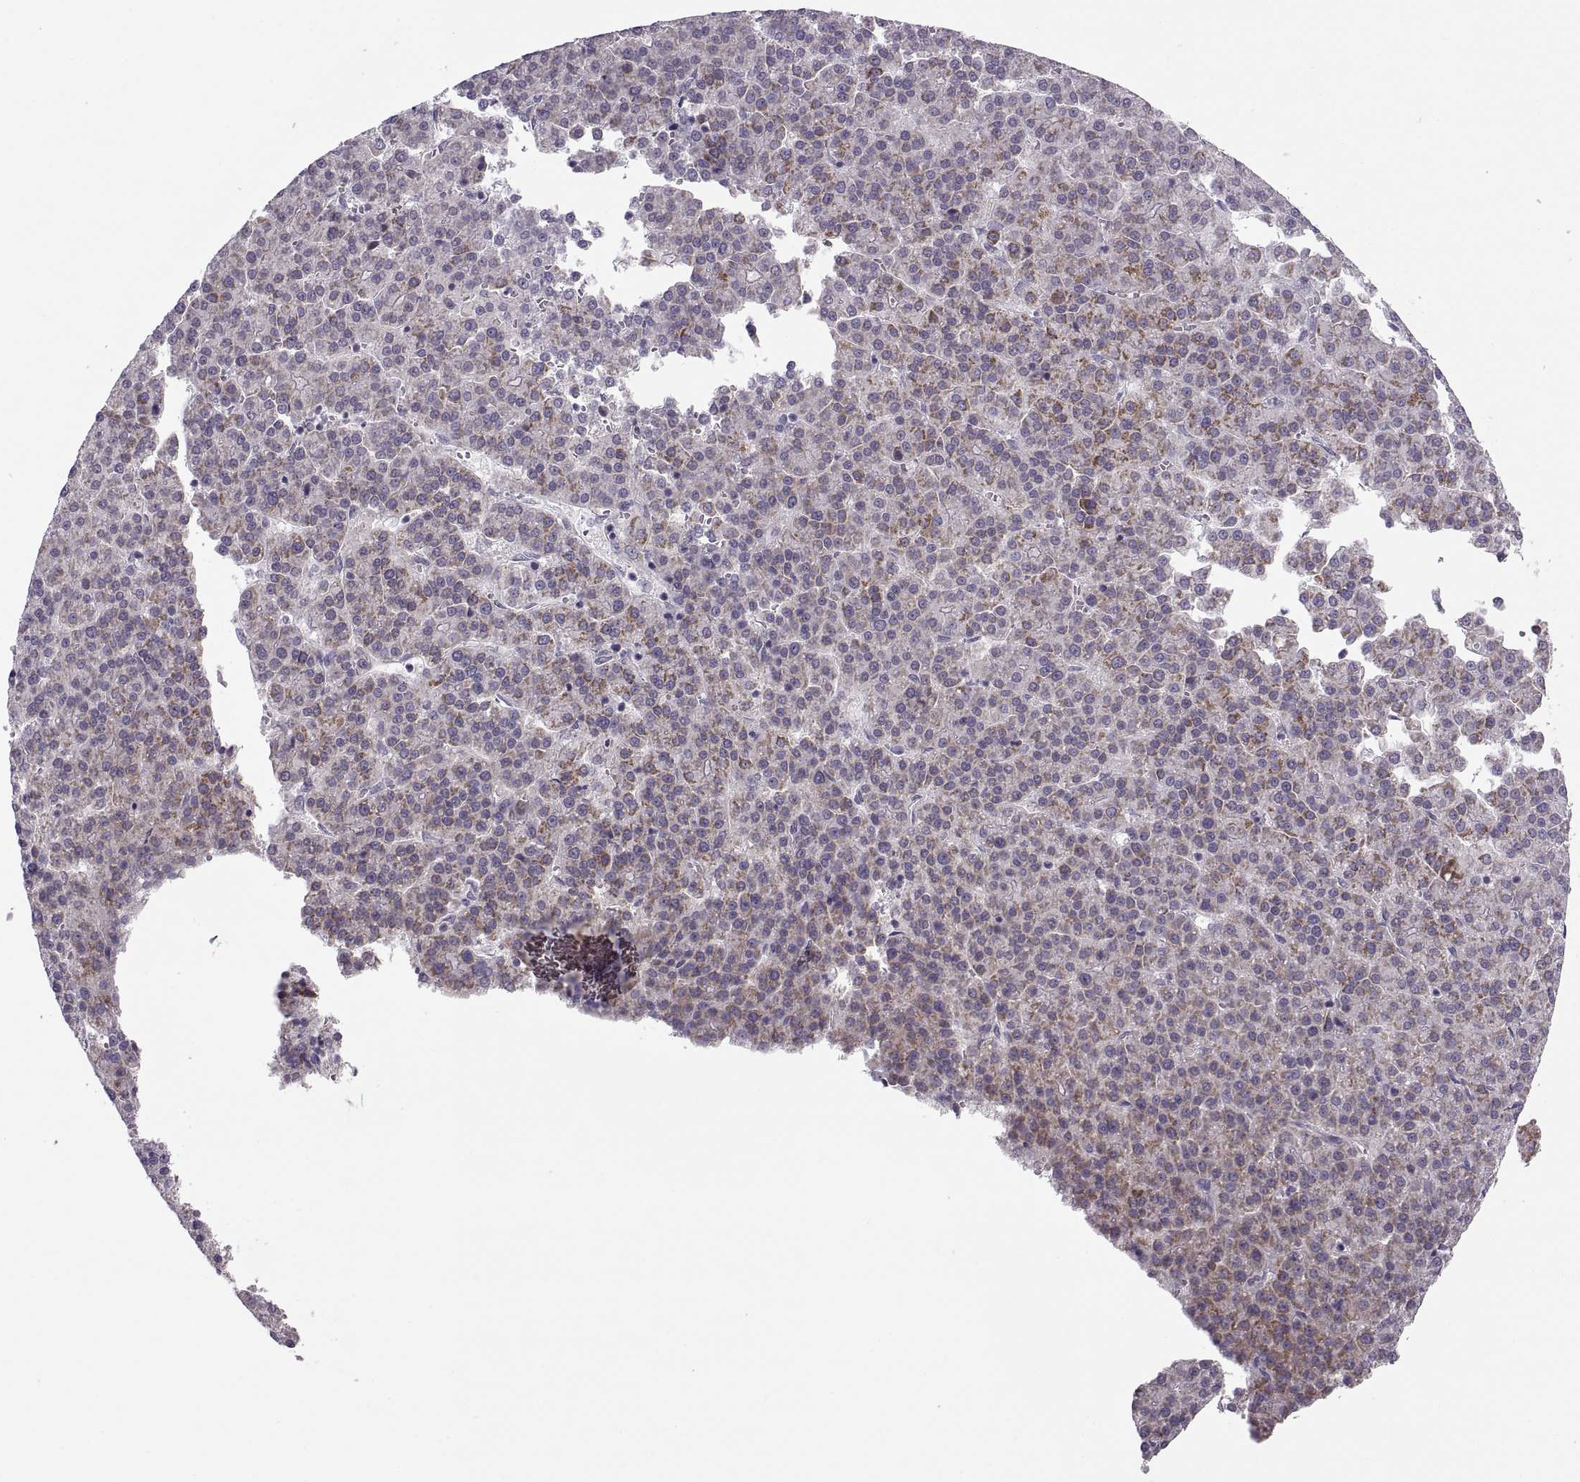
{"staining": {"intensity": "moderate", "quantity": ">75%", "location": "cytoplasmic/membranous"}, "tissue": "liver cancer", "cell_type": "Tumor cells", "image_type": "cancer", "snomed": [{"axis": "morphology", "description": "Carcinoma, Hepatocellular, NOS"}, {"axis": "topography", "description": "Liver"}], "caption": "Immunohistochemistry (IHC) of human liver hepatocellular carcinoma demonstrates medium levels of moderate cytoplasmic/membranous staining in approximately >75% of tumor cells. (DAB IHC with brightfield microscopy, high magnification).", "gene": "PIERCE1", "patient": {"sex": "female", "age": 58}}